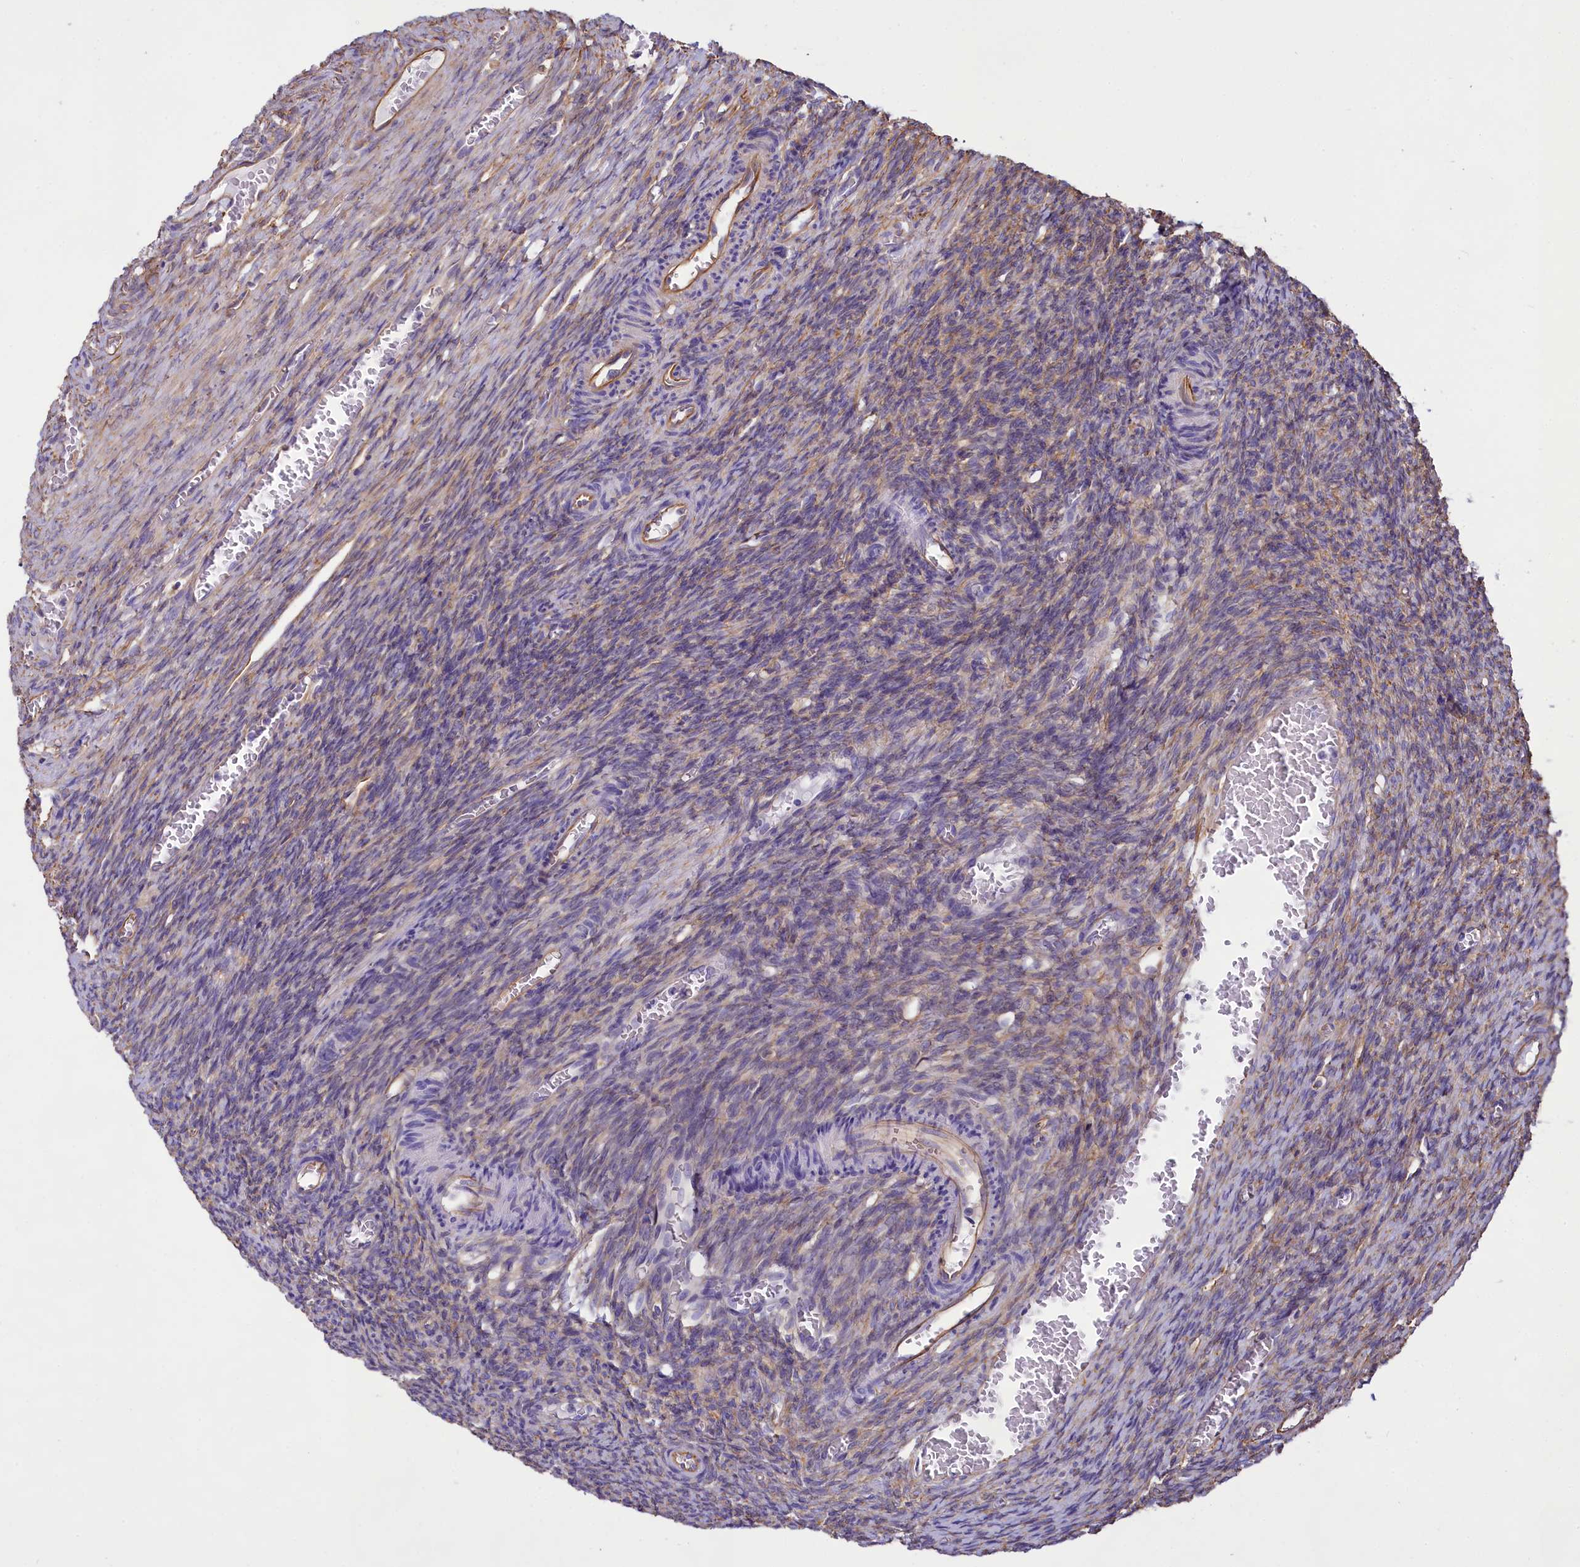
{"staining": {"intensity": "weak", "quantity": "25%-75%", "location": "cytoplasmic/membranous"}, "tissue": "ovary", "cell_type": "Ovarian stroma cells", "image_type": "normal", "snomed": [{"axis": "morphology", "description": "Normal tissue, NOS"}, {"axis": "topography", "description": "Ovary"}], "caption": "A brown stain highlights weak cytoplasmic/membranous staining of a protein in ovarian stroma cells of normal ovary. The protein is shown in brown color, while the nuclei are stained blue.", "gene": "CD99", "patient": {"sex": "female", "age": 27}}